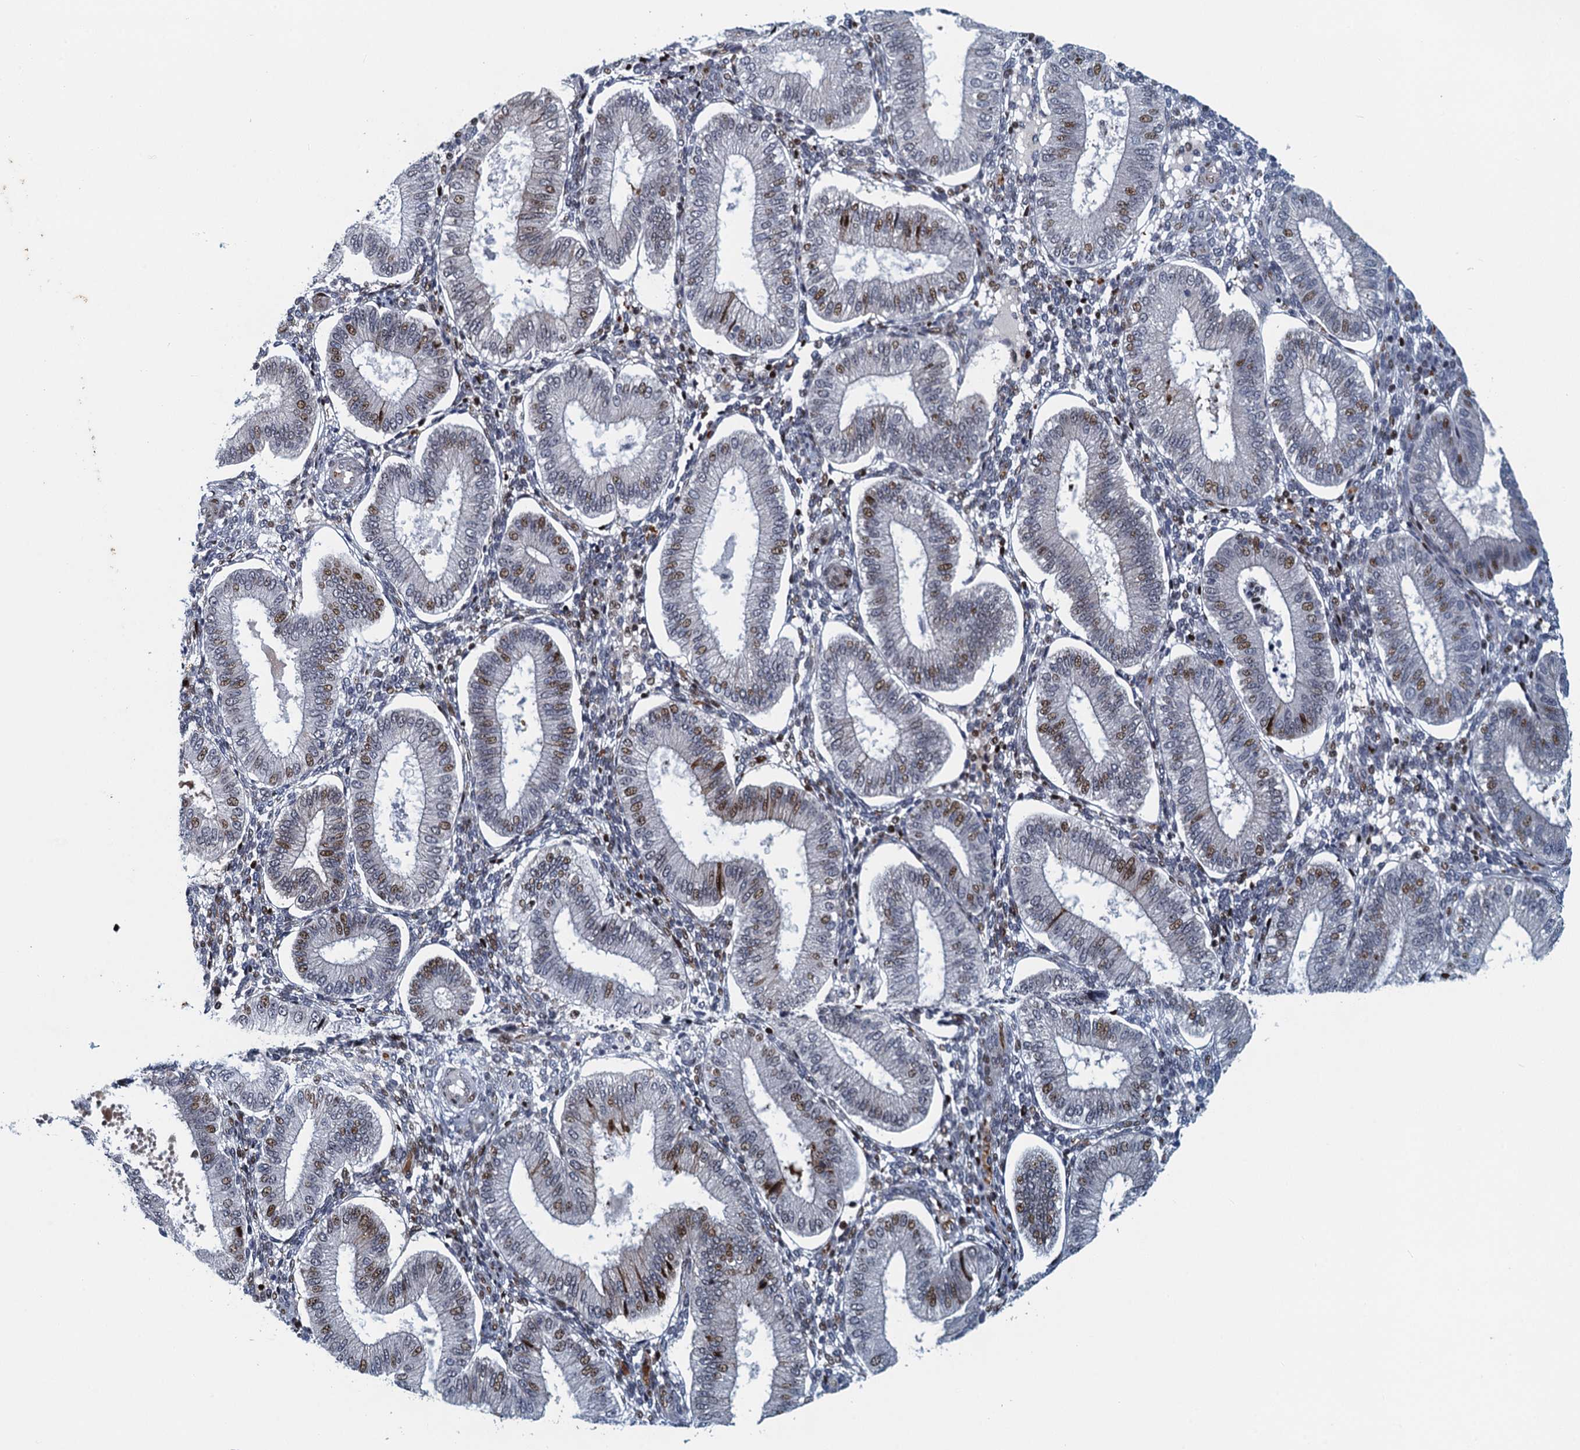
{"staining": {"intensity": "moderate", "quantity": "<25%", "location": "nuclear"}, "tissue": "endometrium", "cell_type": "Cells in endometrial stroma", "image_type": "normal", "snomed": [{"axis": "morphology", "description": "Normal tissue, NOS"}, {"axis": "topography", "description": "Endometrium"}], "caption": "Brown immunohistochemical staining in benign endometrium displays moderate nuclear positivity in about <25% of cells in endometrial stroma. Using DAB (brown) and hematoxylin (blue) stains, captured at high magnification using brightfield microscopy.", "gene": "ANKRD13D", "patient": {"sex": "female", "age": 39}}